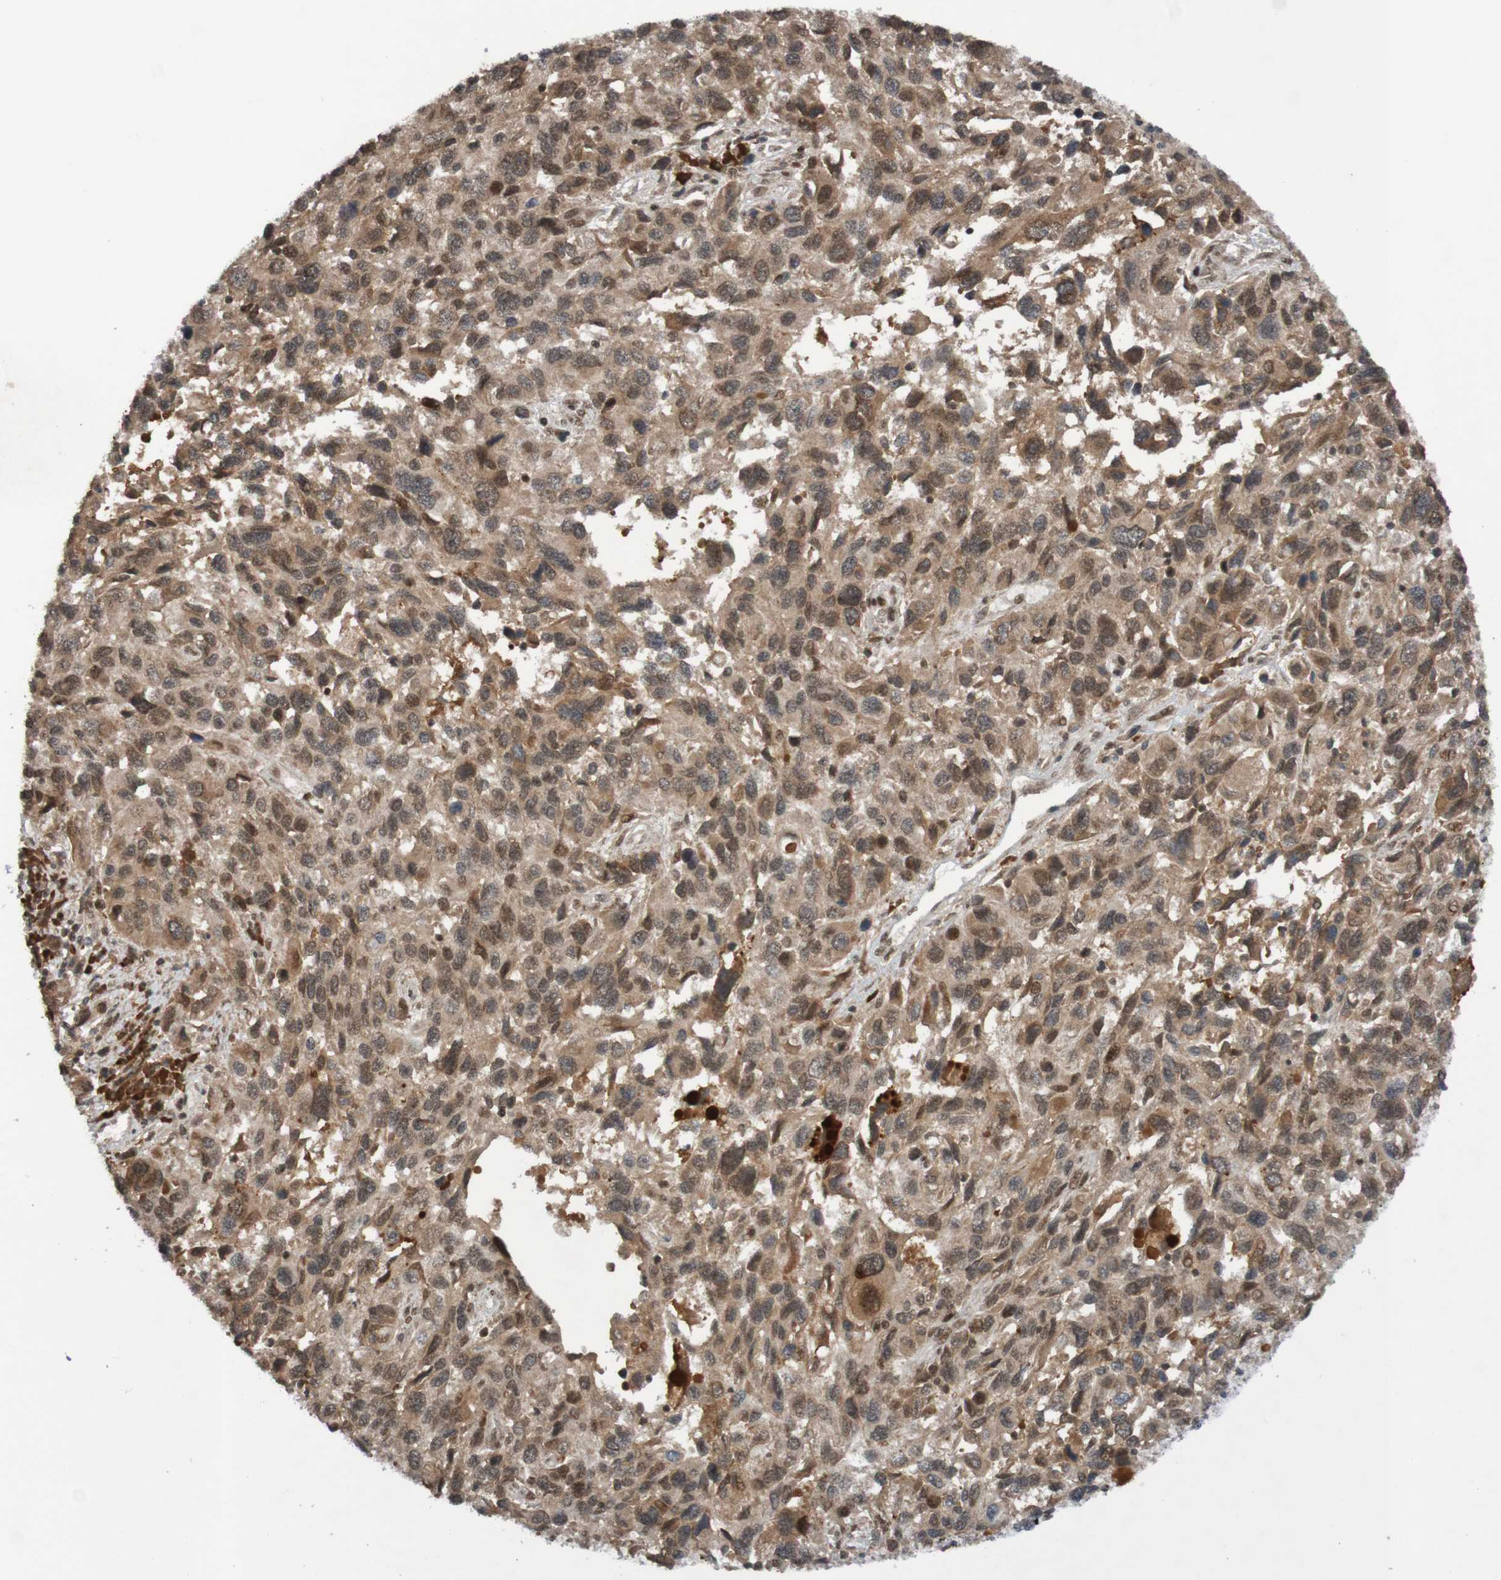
{"staining": {"intensity": "moderate", "quantity": ">75%", "location": "cytoplasmic/membranous"}, "tissue": "melanoma", "cell_type": "Tumor cells", "image_type": "cancer", "snomed": [{"axis": "morphology", "description": "Malignant melanoma, NOS"}, {"axis": "topography", "description": "Skin"}], "caption": "Melanoma was stained to show a protein in brown. There is medium levels of moderate cytoplasmic/membranous staining in about >75% of tumor cells.", "gene": "ITLN1", "patient": {"sex": "male", "age": 53}}